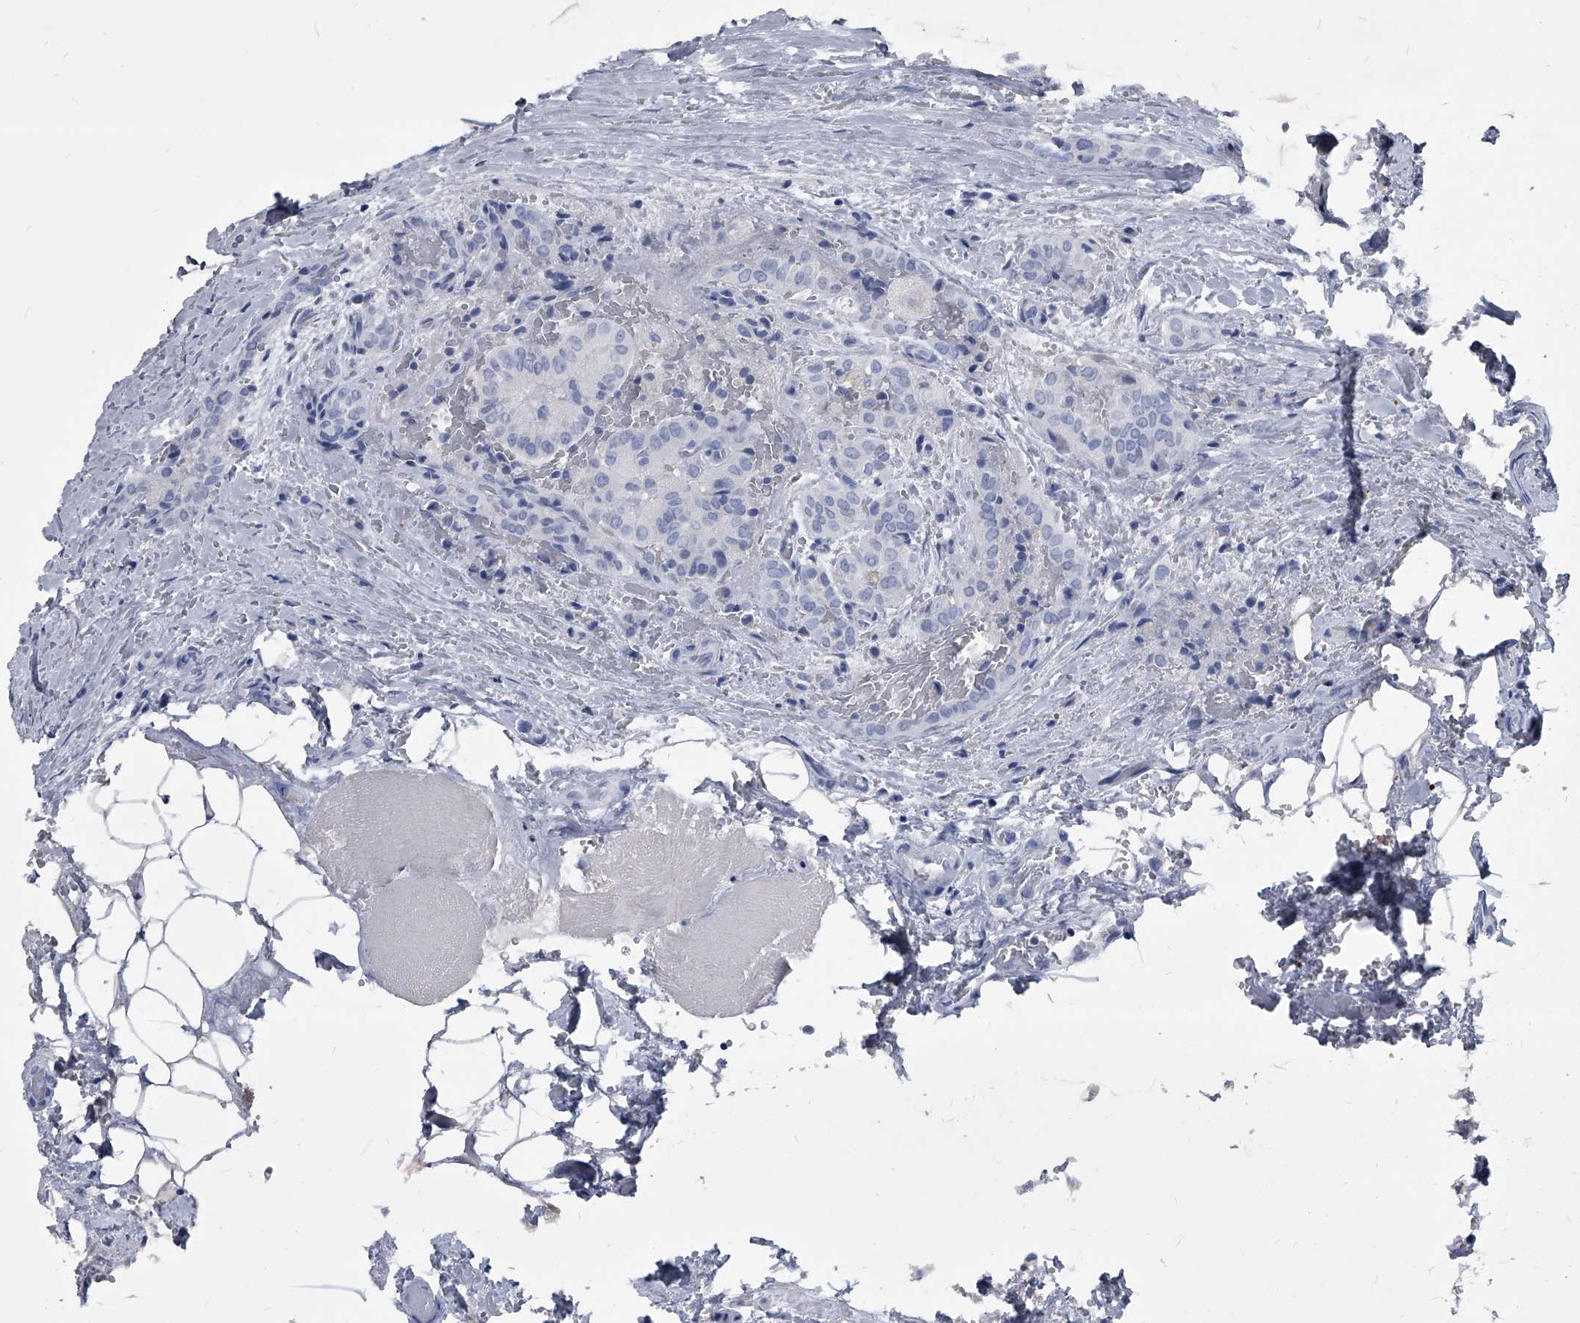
{"staining": {"intensity": "negative", "quantity": "none", "location": "none"}, "tissue": "head and neck cancer", "cell_type": "Tumor cells", "image_type": "cancer", "snomed": [{"axis": "morphology", "description": "Squamous cell carcinoma, NOS"}, {"axis": "topography", "description": "Oral tissue"}, {"axis": "topography", "description": "Head-Neck"}], "caption": "Tumor cells show no significant positivity in head and neck squamous cell carcinoma.", "gene": "BCAS1", "patient": {"sex": "female", "age": 50}}